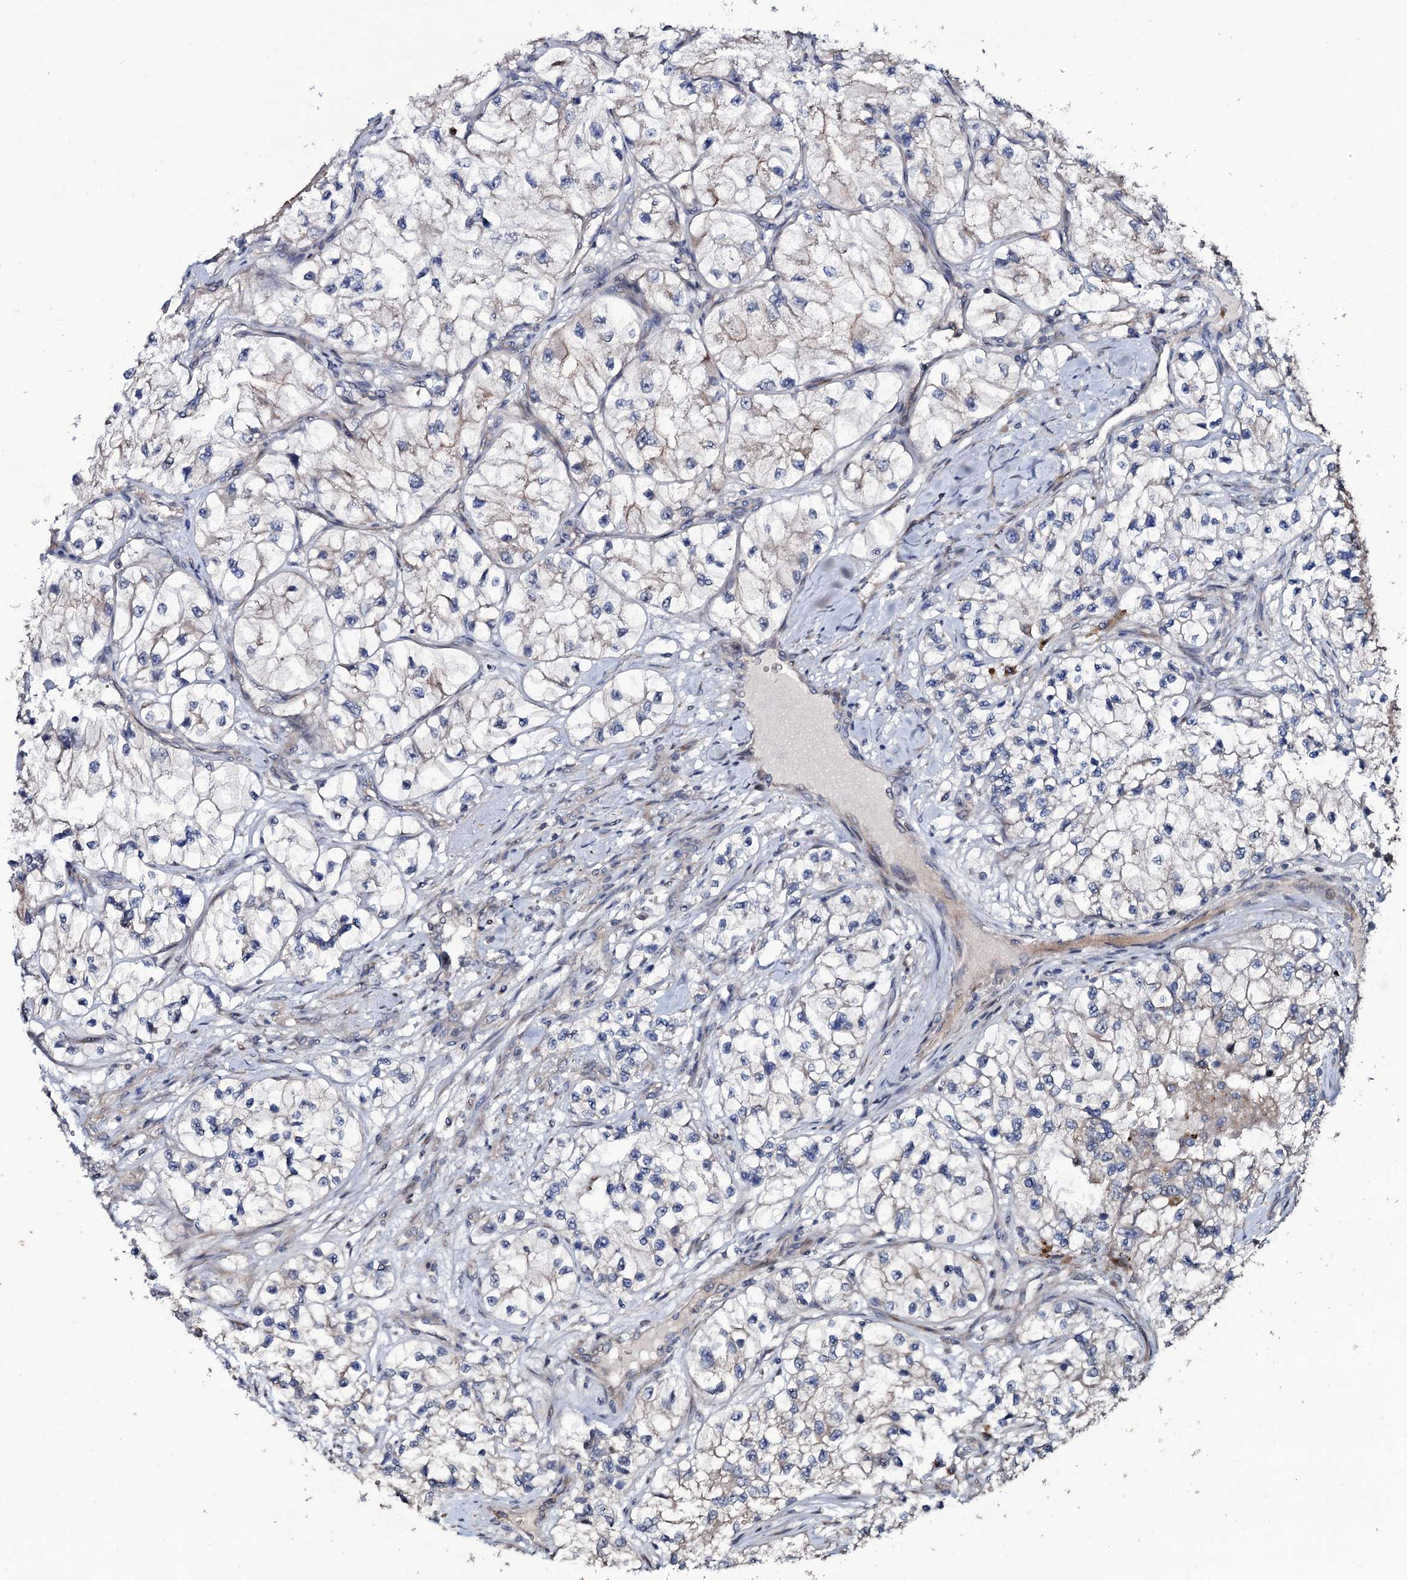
{"staining": {"intensity": "negative", "quantity": "none", "location": "none"}, "tissue": "renal cancer", "cell_type": "Tumor cells", "image_type": "cancer", "snomed": [{"axis": "morphology", "description": "Adenocarcinoma, NOS"}, {"axis": "topography", "description": "Kidney"}], "caption": "Immunohistochemistry photomicrograph of neoplastic tissue: renal cancer stained with DAB (3,3'-diaminobenzidine) displays no significant protein staining in tumor cells.", "gene": "COG6", "patient": {"sex": "female", "age": 57}}